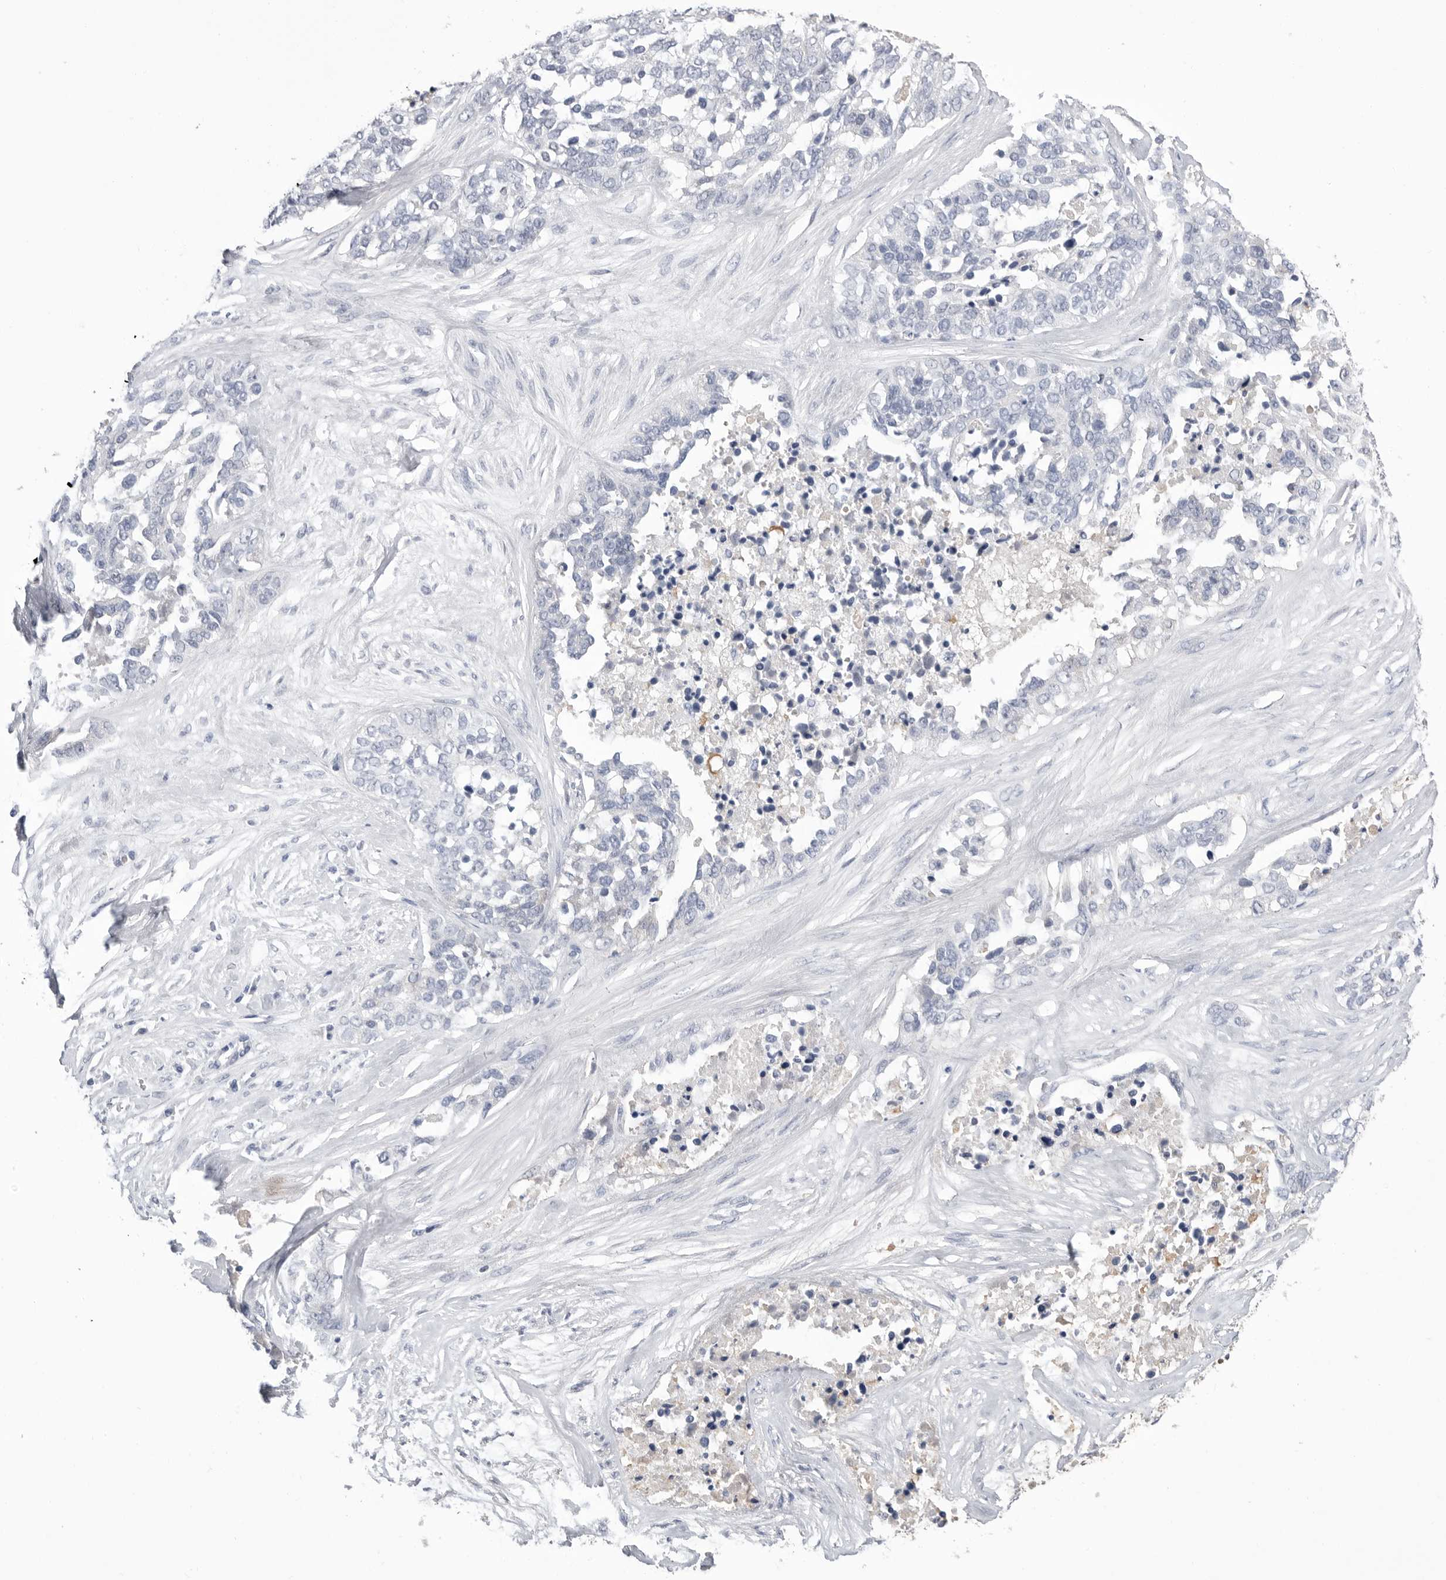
{"staining": {"intensity": "negative", "quantity": "none", "location": "none"}, "tissue": "ovarian cancer", "cell_type": "Tumor cells", "image_type": "cancer", "snomed": [{"axis": "morphology", "description": "Cystadenocarcinoma, serous, NOS"}, {"axis": "topography", "description": "Ovary"}], "caption": "The photomicrograph displays no staining of tumor cells in ovarian cancer (serous cystadenocarcinoma). The staining was performed using DAB (3,3'-diaminobenzidine) to visualize the protein expression in brown, while the nuclei were stained in blue with hematoxylin (Magnification: 20x).", "gene": "APOA2", "patient": {"sex": "female", "age": 44}}